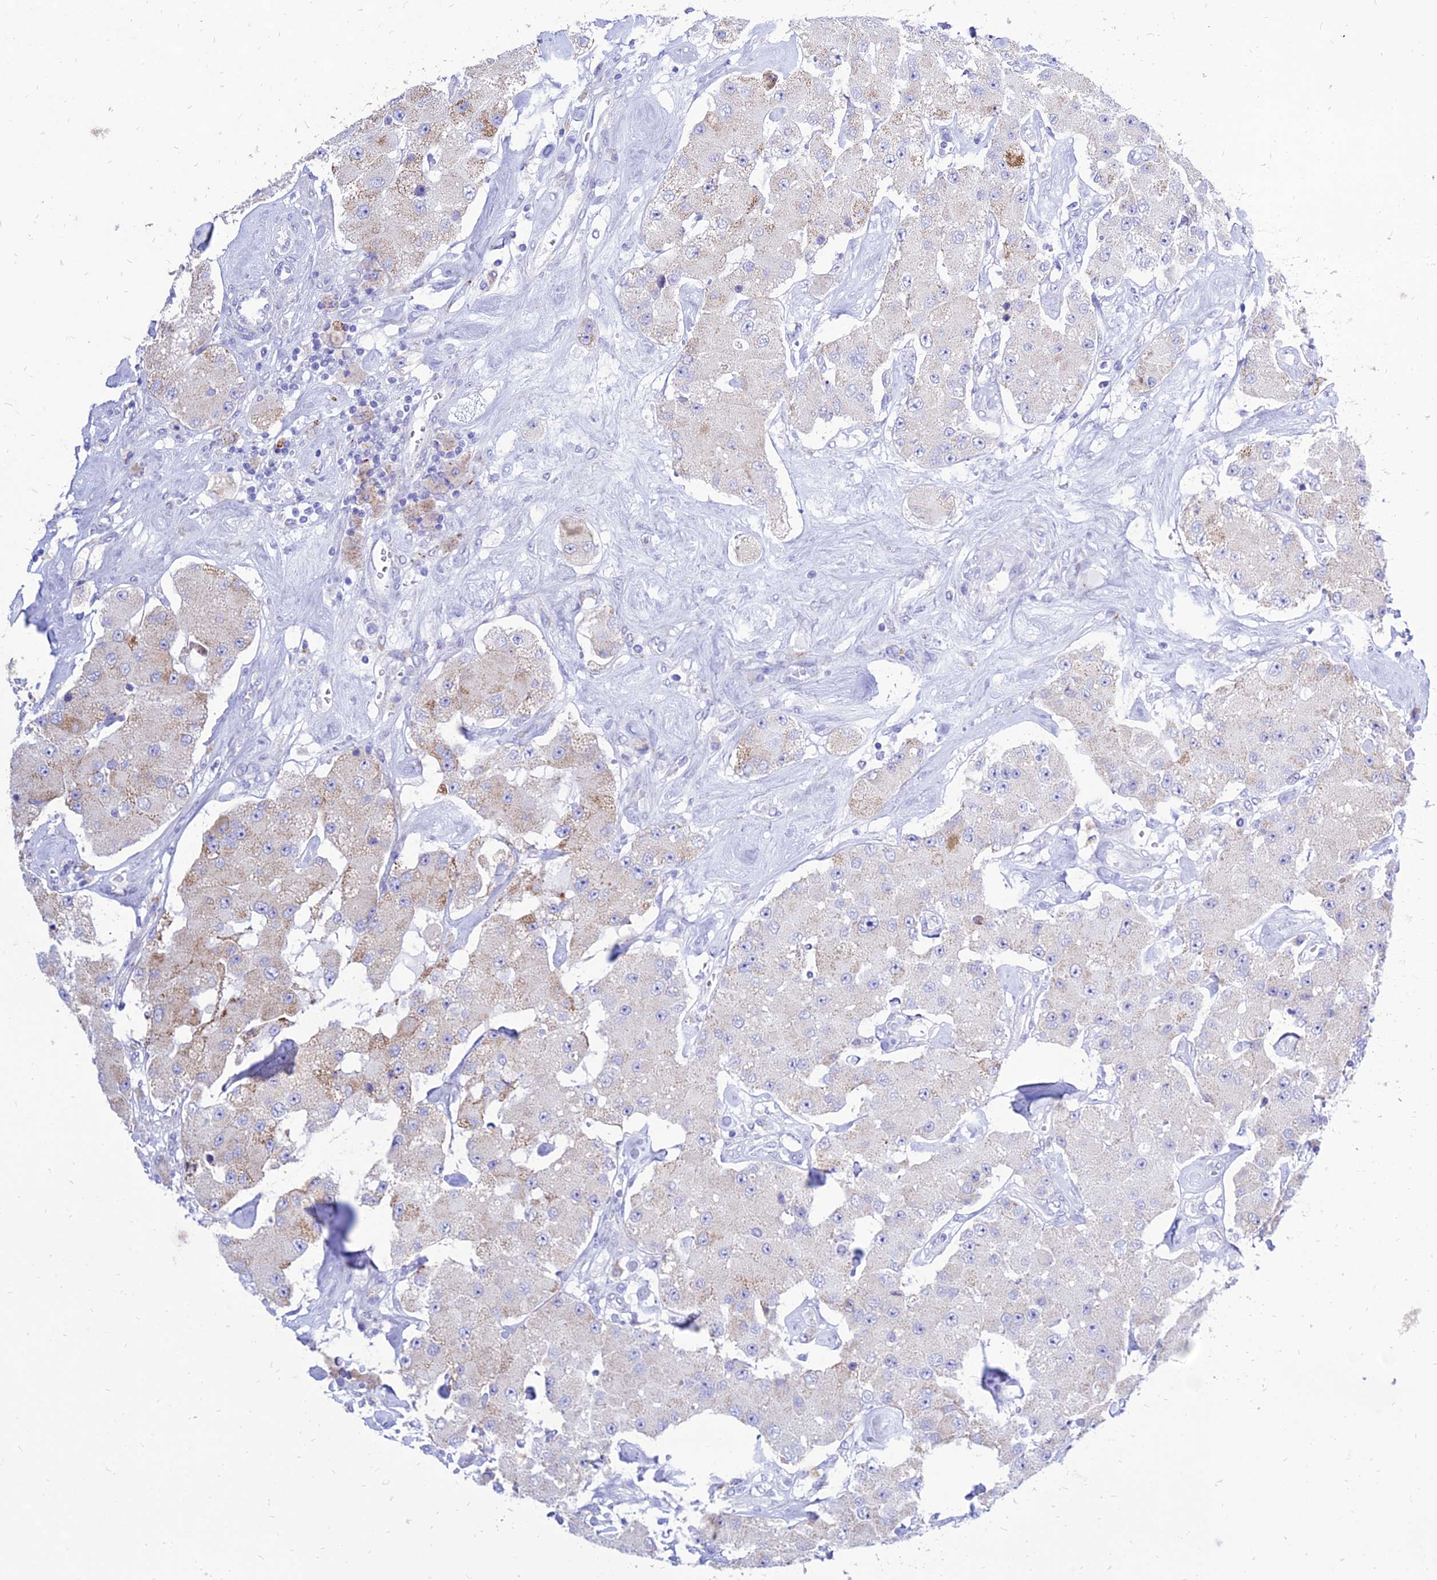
{"staining": {"intensity": "weak", "quantity": "<25%", "location": "cytoplasmic/membranous"}, "tissue": "carcinoid", "cell_type": "Tumor cells", "image_type": "cancer", "snomed": [{"axis": "morphology", "description": "Carcinoid, malignant, NOS"}, {"axis": "topography", "description": "Pancreas"}], "caption": "Carcinoid was stained to show a protein in brown. There is no significant staining in tumor cells.", "gene": "PKN3", "patient": {"sex": "male", "age": 41}}